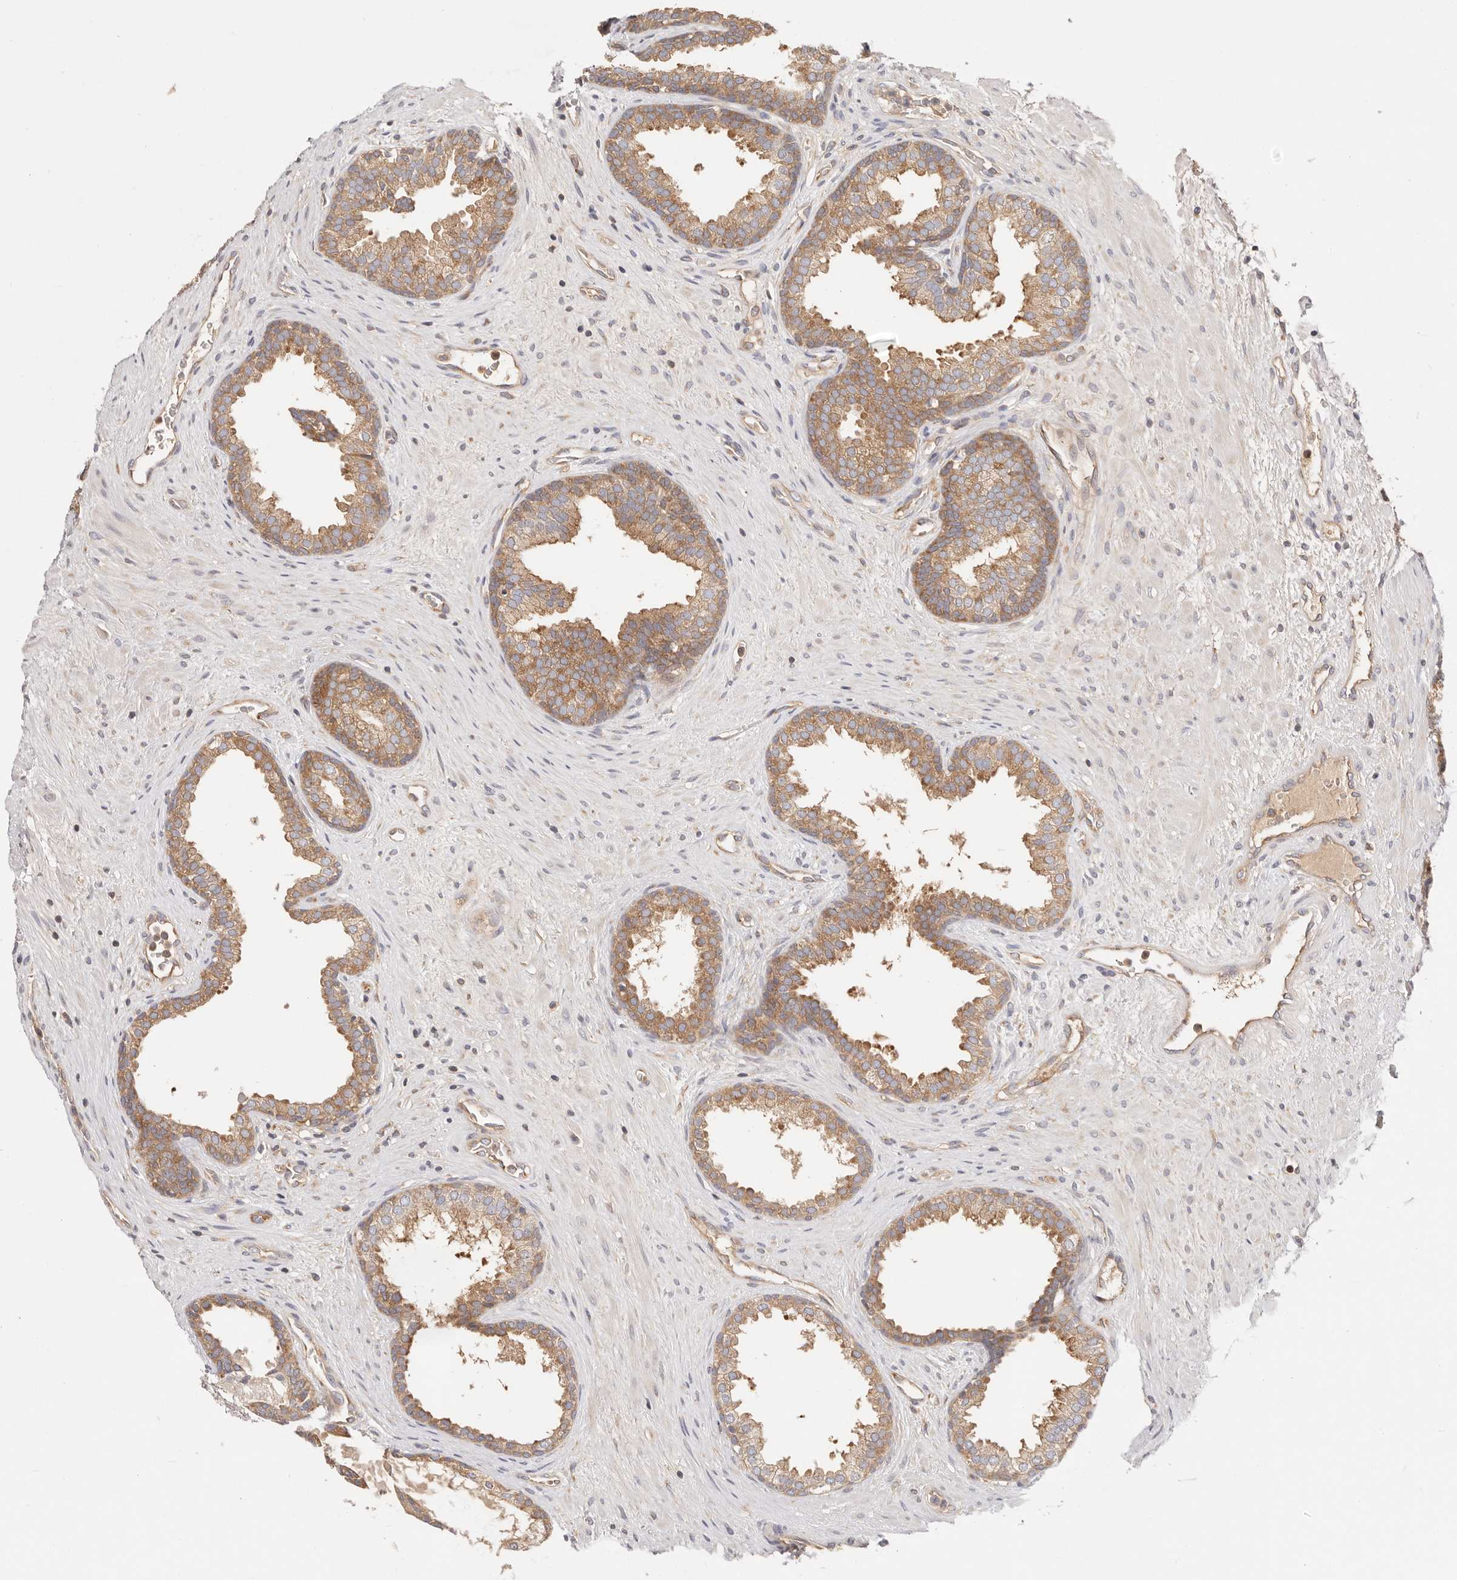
{"staining": {"intensity": "moderate", "quantity": ">75%", "location": "cytoplasmic/membranous"}, "tissue": "prostate", "cell_type": "Glandular cells", "image_type": "normal", "snomed": [{"axis": "morphology", "description": "Normal tissue, NOS"}, {"axis": "topography", "description": "Prostate"}], "caption": "Immunohistochemical staining of unremarkable prostate reveals medium levels of moderate cytoplasmic/membranous positivity in approximately >75% of glandular cells. (DAB (3,3'-diaminobenzidine) IHC, brown staining for protein, blue staining for nuclei).", "gene": "KCMF1", "patient": {"sex": "male", "age": 76}}